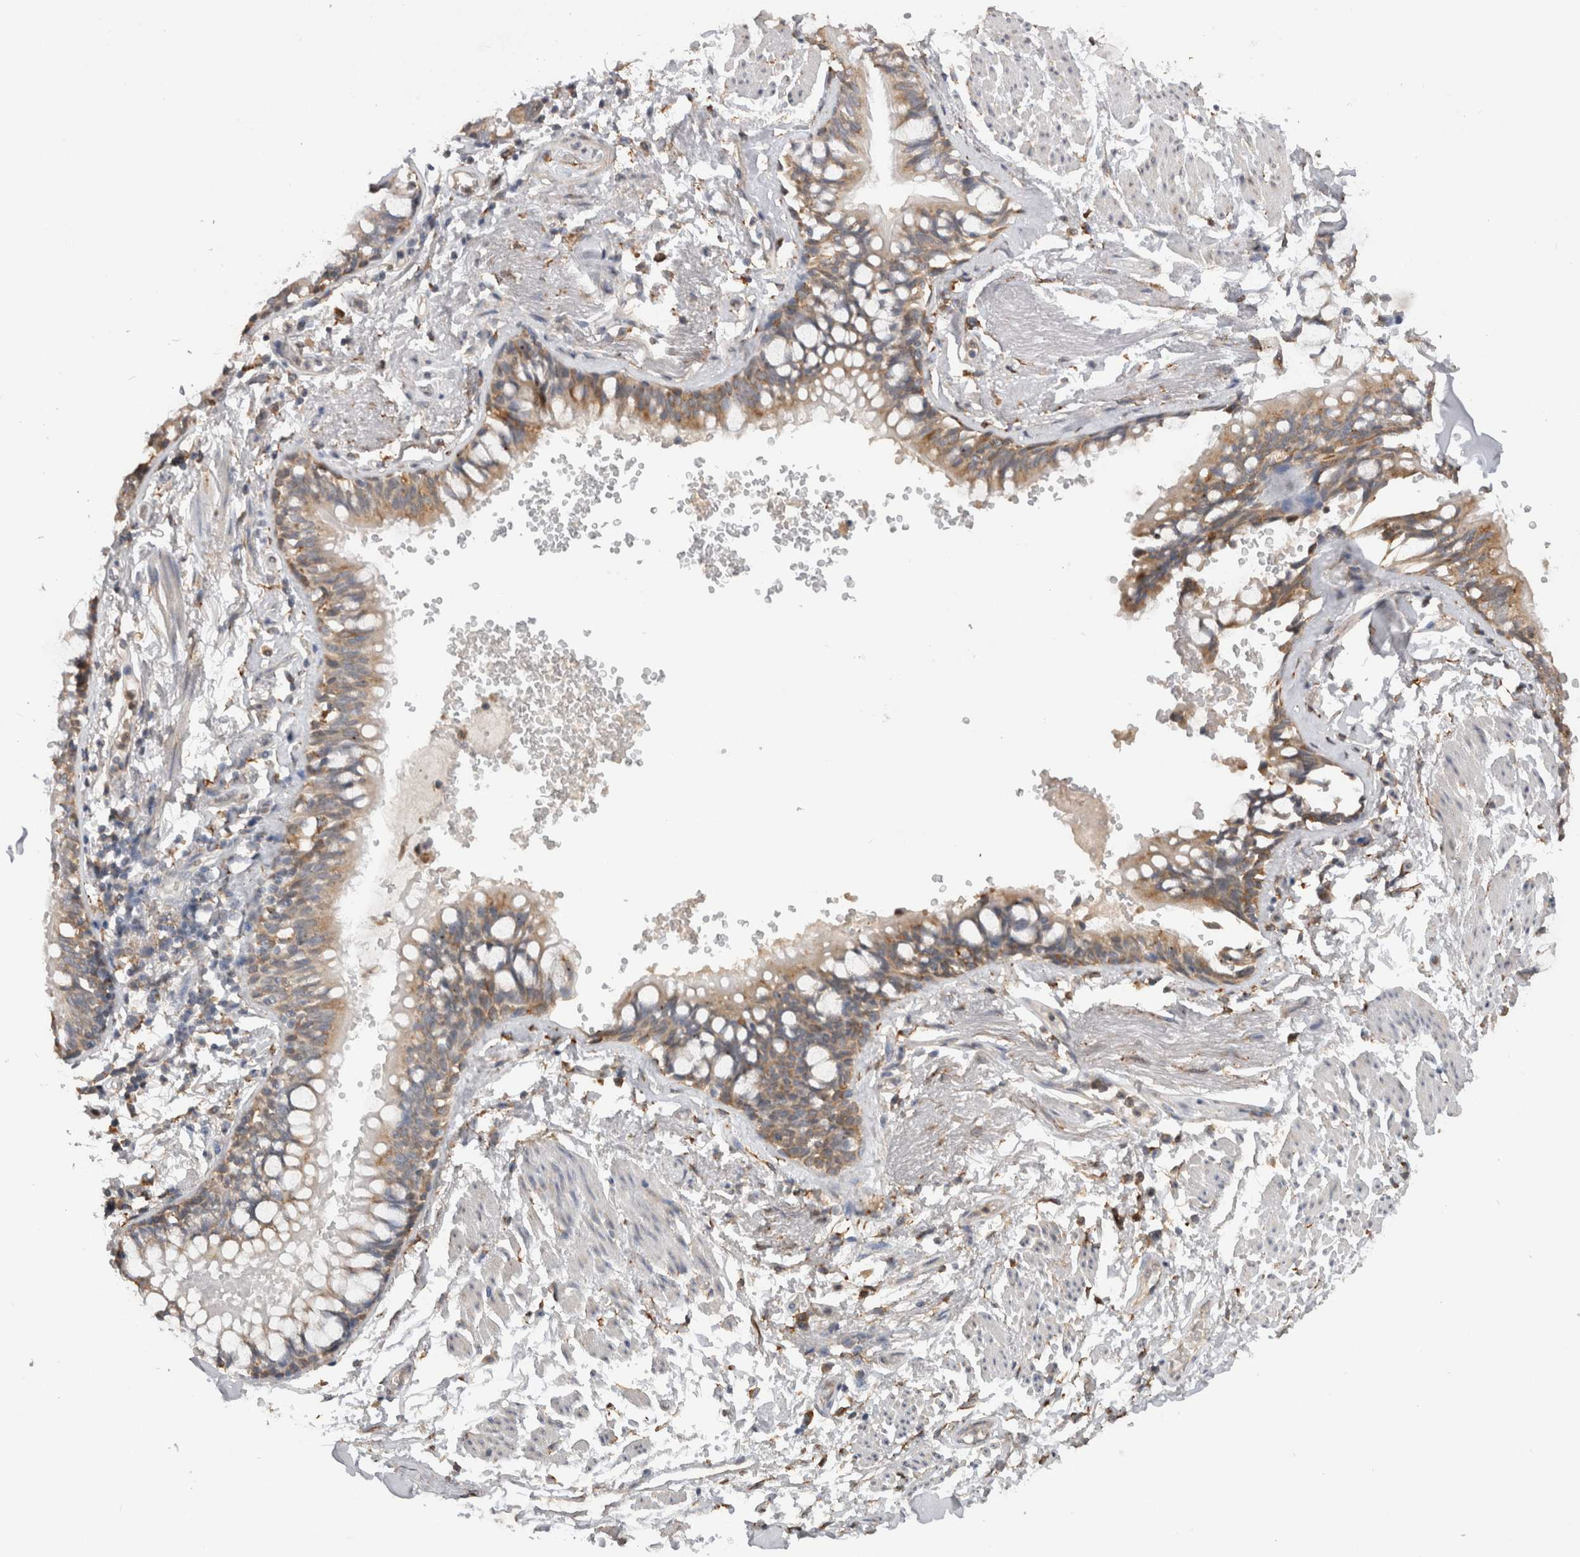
{"staining": {"intensity": "moderate", "quantity": ">75%", "location": "cytoplasmic/membranous"}, "tissue": "adipose tissue", "cell_type": "Adipocytes", "image_type": "normal", "snomed": [{"axis": "morphology", "description": "Normal tissue, NOS"}, {"axis": "topography", "description": "Cartilage tissue"}, {"axis": "topography", "description": "Bronchus"}], "caption": "Immunohistochemistry (IHC) photomicrograph of benign adipose tissue: adipose tissue stained using immunohistochemistry (IHC) exhibits medium levels of moderate protein expression localized specifically in the cytoplasmic/membranous of adipocytes, appearing as a cytoplasmic/membranous brown color.", "gene": "LRPAP1", "patient": {"sex": "female", "age": 73}}